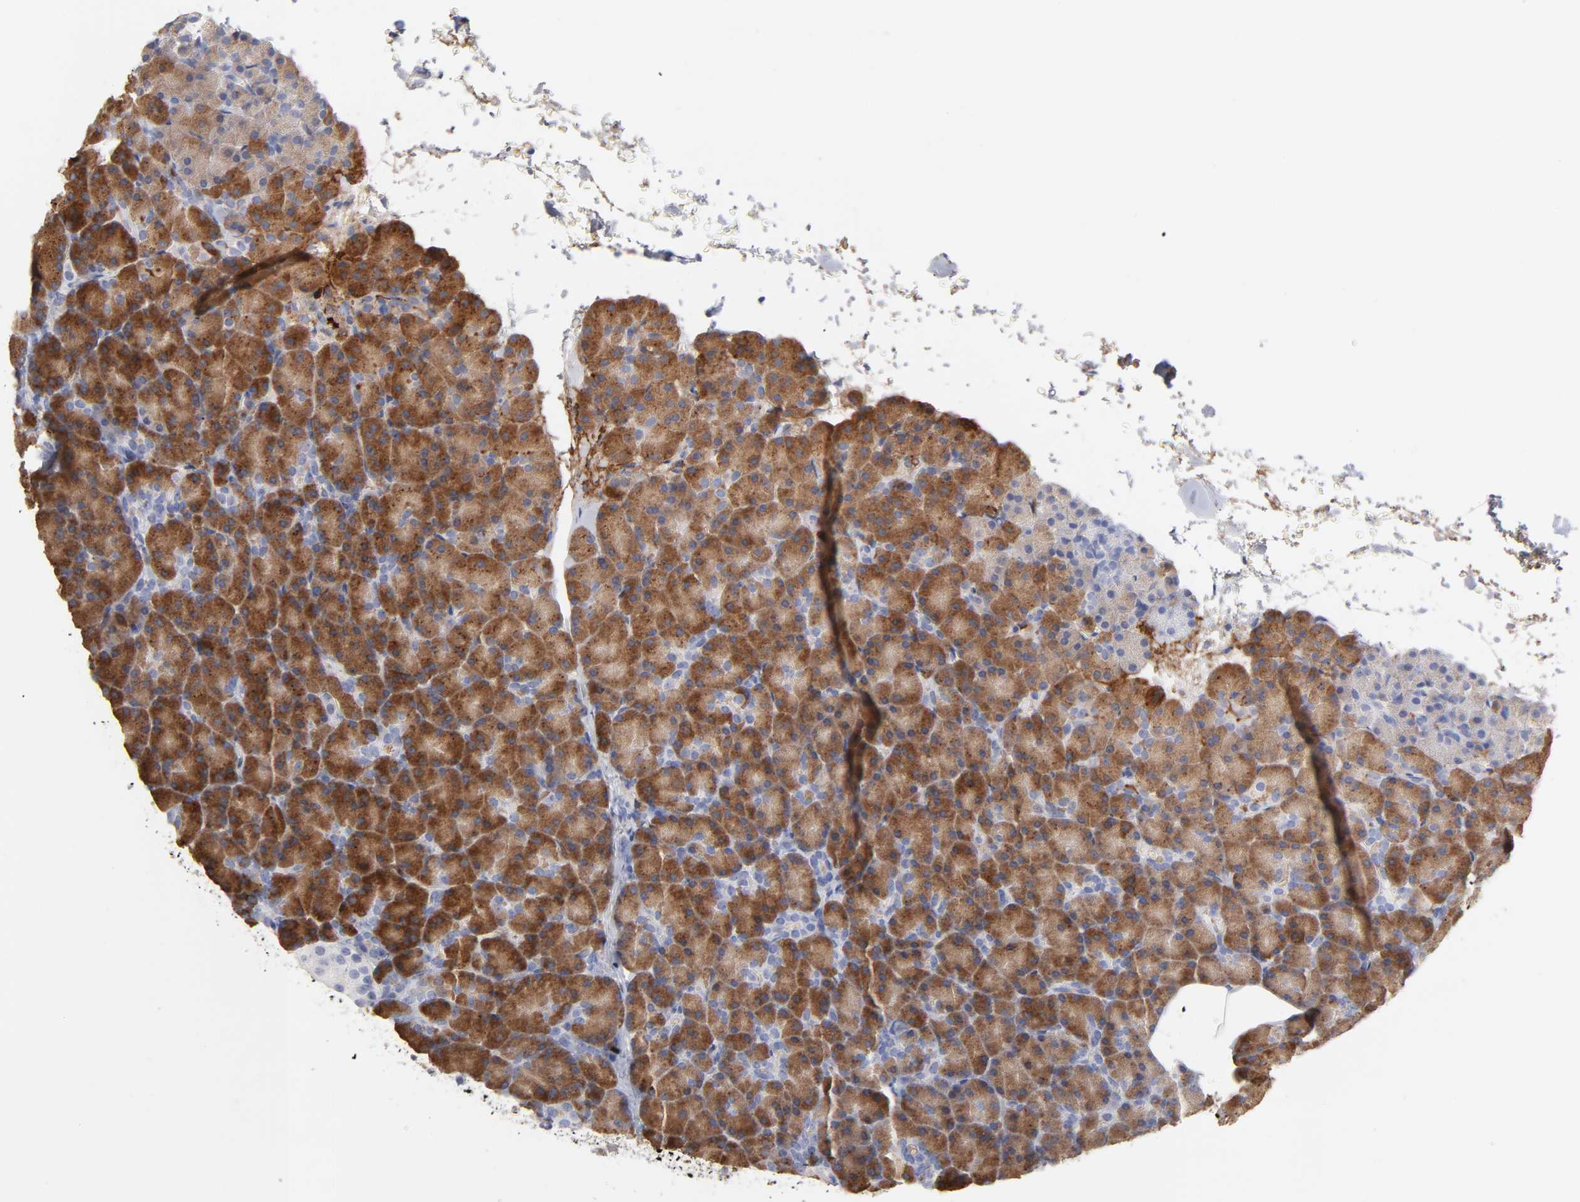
{"staining": {"intensity": "moderate", "quantity": ">75%", "location": "cytoplasmic/membranous"}, "tissue": "pancreas", "cell_type": "Exocrine glandular cells", "image_type": "normal", "snomed": [{"axis": "morphology", "description": "Normal tissue, NOS"}, {"axis": "topography", "description": "Pancreas"}], "caption": "DAB (3,3'-diaminobenzidine) immunohistochemical staining of normal human pancreas exhibits moderate cytoplasmic/membranous protein staining in approximately >75% of exocrine glandular cells. (DAB = brown stain, brightfield microscopy at high magnification).", "gene": "PLAT", "patient": {"sex": "female", "age": 43}}